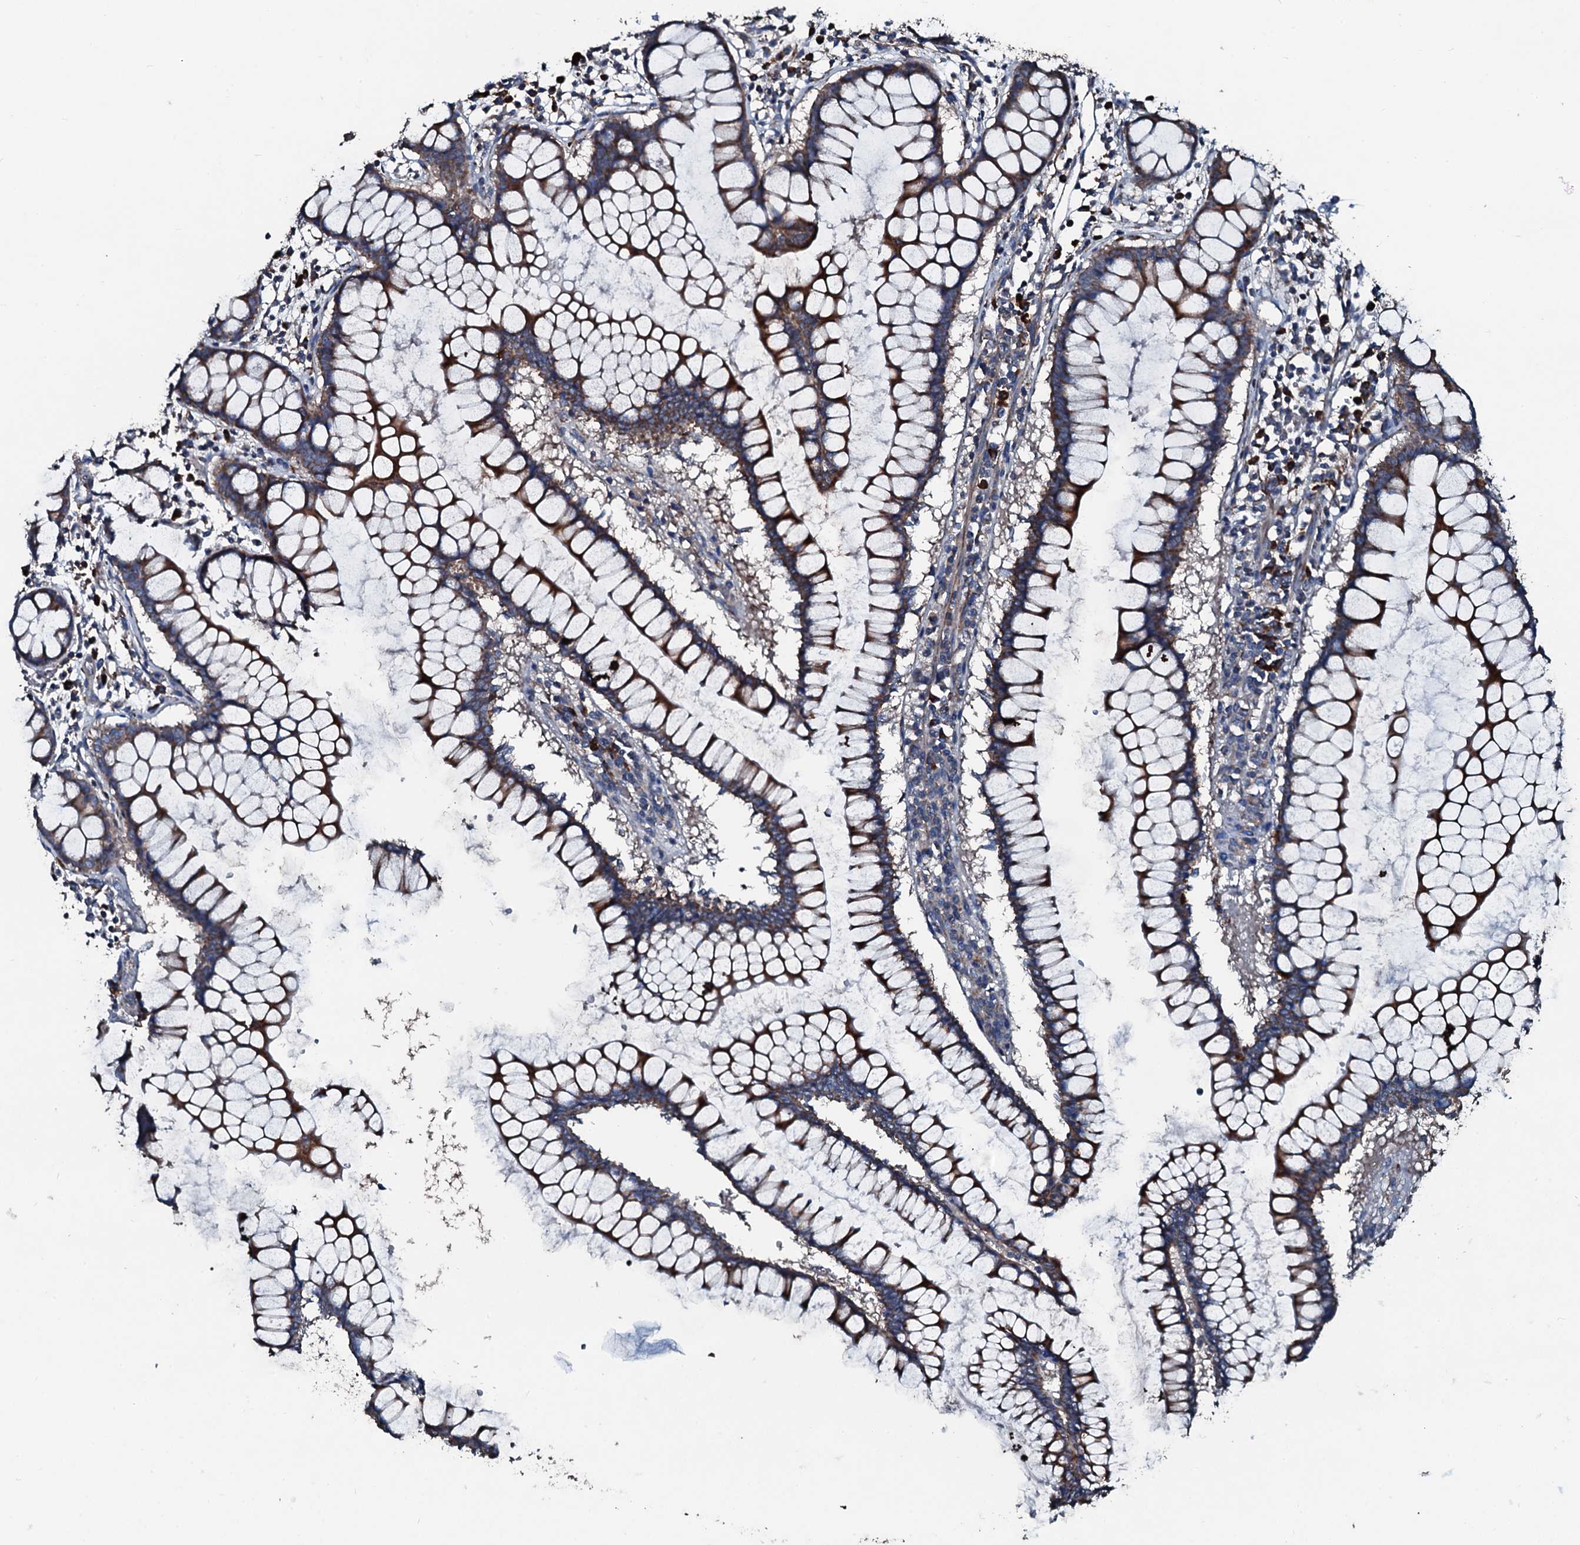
{"staining": {"intensity": "moderate", "quantity": "25%-75%", "location": "cytoplasmic/membranous"}, "tissue": "colon", "cell_type": "Glandular cells", "image_type": "normal", "snomed": [{"axis": "morphology", "description": "Normal tissue, NOS"}, {"axis": "morphology", "description": "Adenocarcinoma, NOS"}, {"axis": "topography", "description": "Colon"}], "caption": "IHC (DAB (3,3'-diaminobenzidine)) staining of unremarkable colon shows moderate cytoplasmic/membranous protein staining in about 25%-75% of glandular cells.", "gene": "ACSS3", "patient": {"sex": "female", "age": 55}}